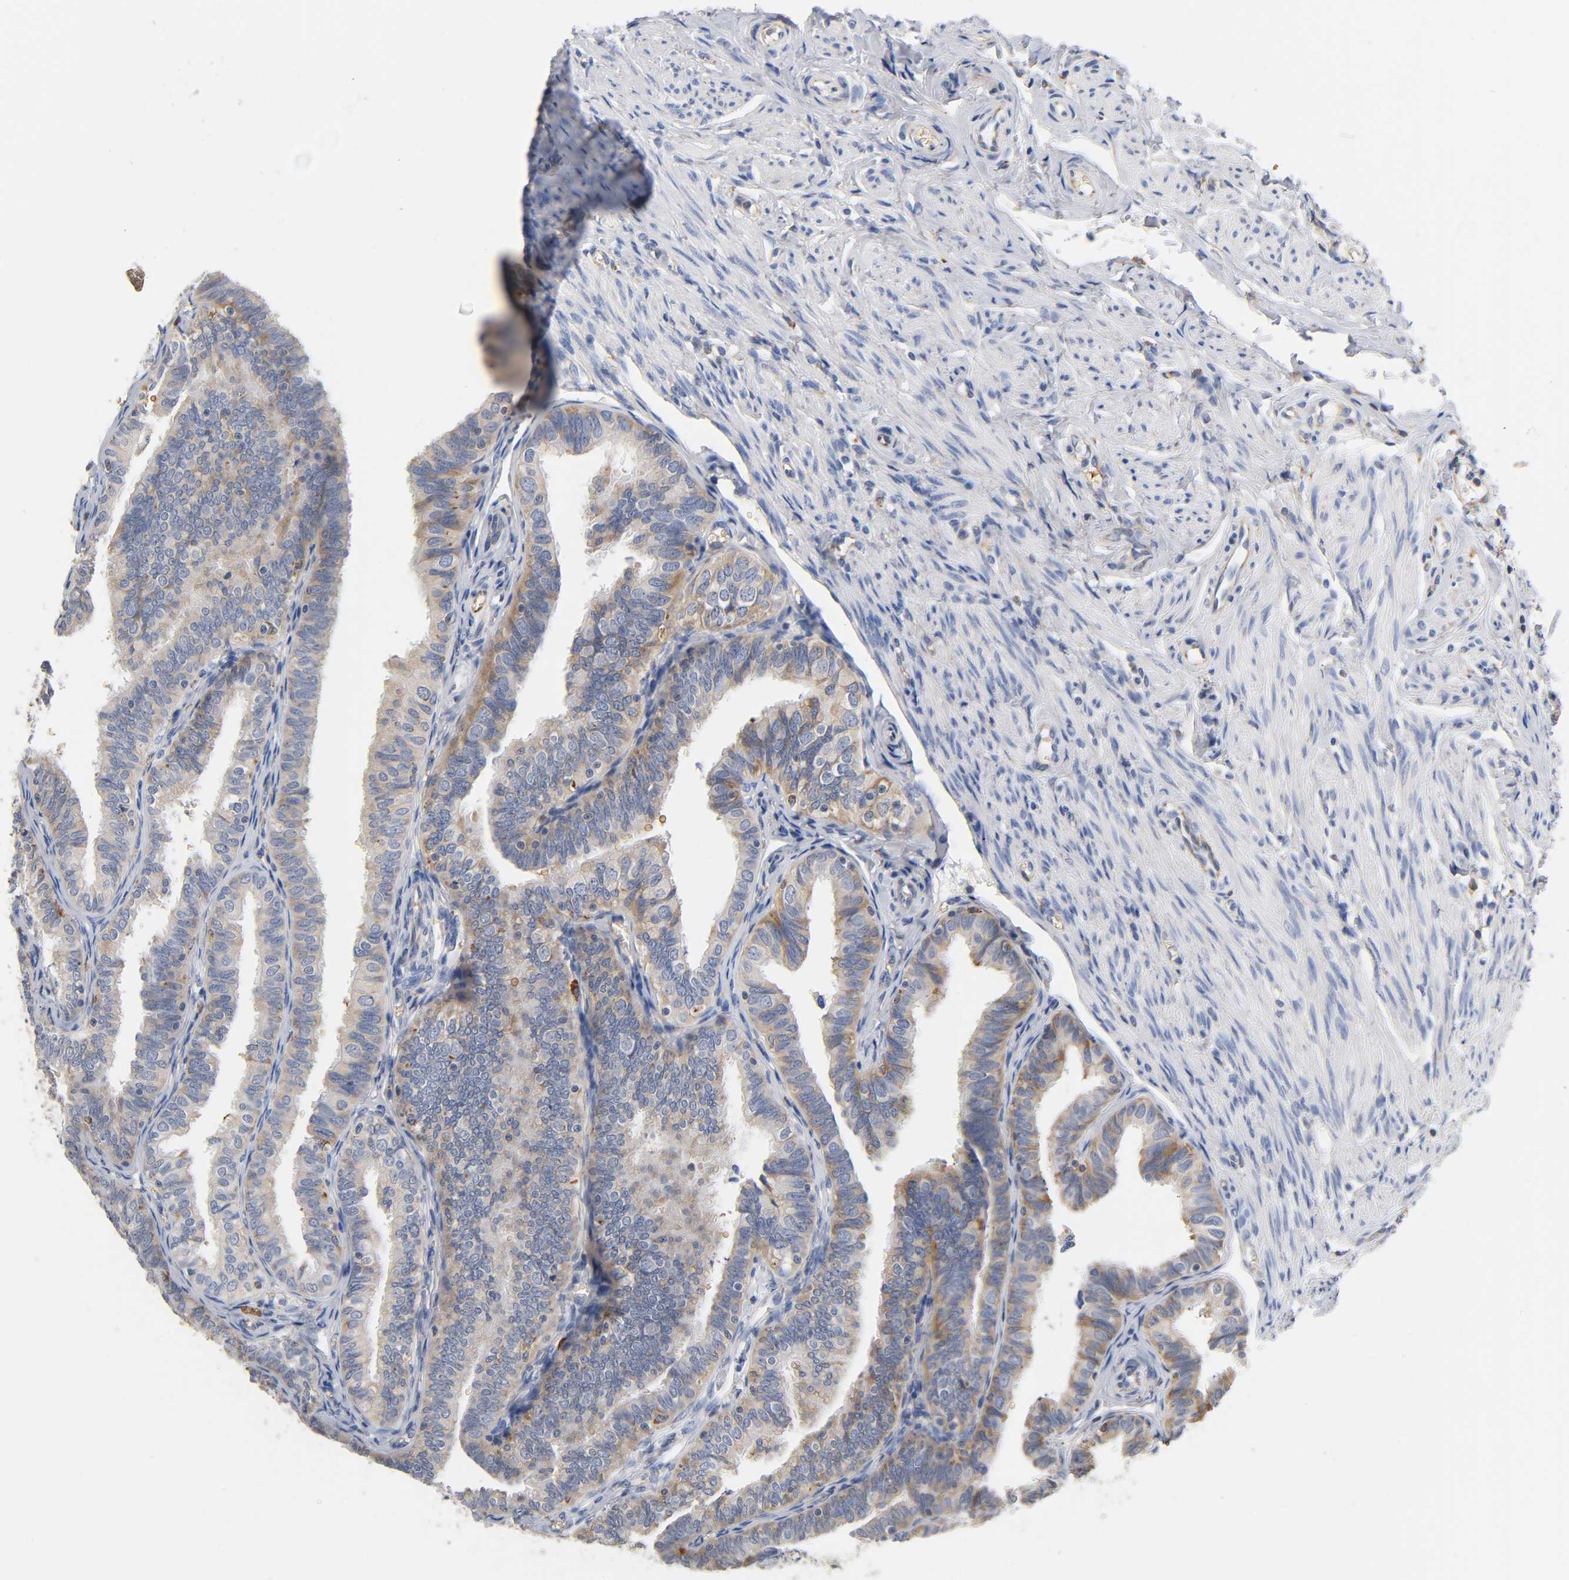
{"staining": {"intensity": "weak", "quantity": ">75%", "location": "cytoplasmic/membranous"}, "tissue": "fallopian tube", "cell_type": "Glandular cells", "image_type": "normal", "snomed": [{"axis": "morphology", "description": "Normal tissue, NOS"}, {"axis": "topography", "description": "Fallopian tube"}], "caption": "The photomicrograph demonstrates immunohistochemical staining of benign fallopian tube. There is weak cytoplasmic/membranous staining is identified in approximately >75% of glandular cells.", "gene": "UCKL1", "patient": {"sex": "female", "age": 46}}